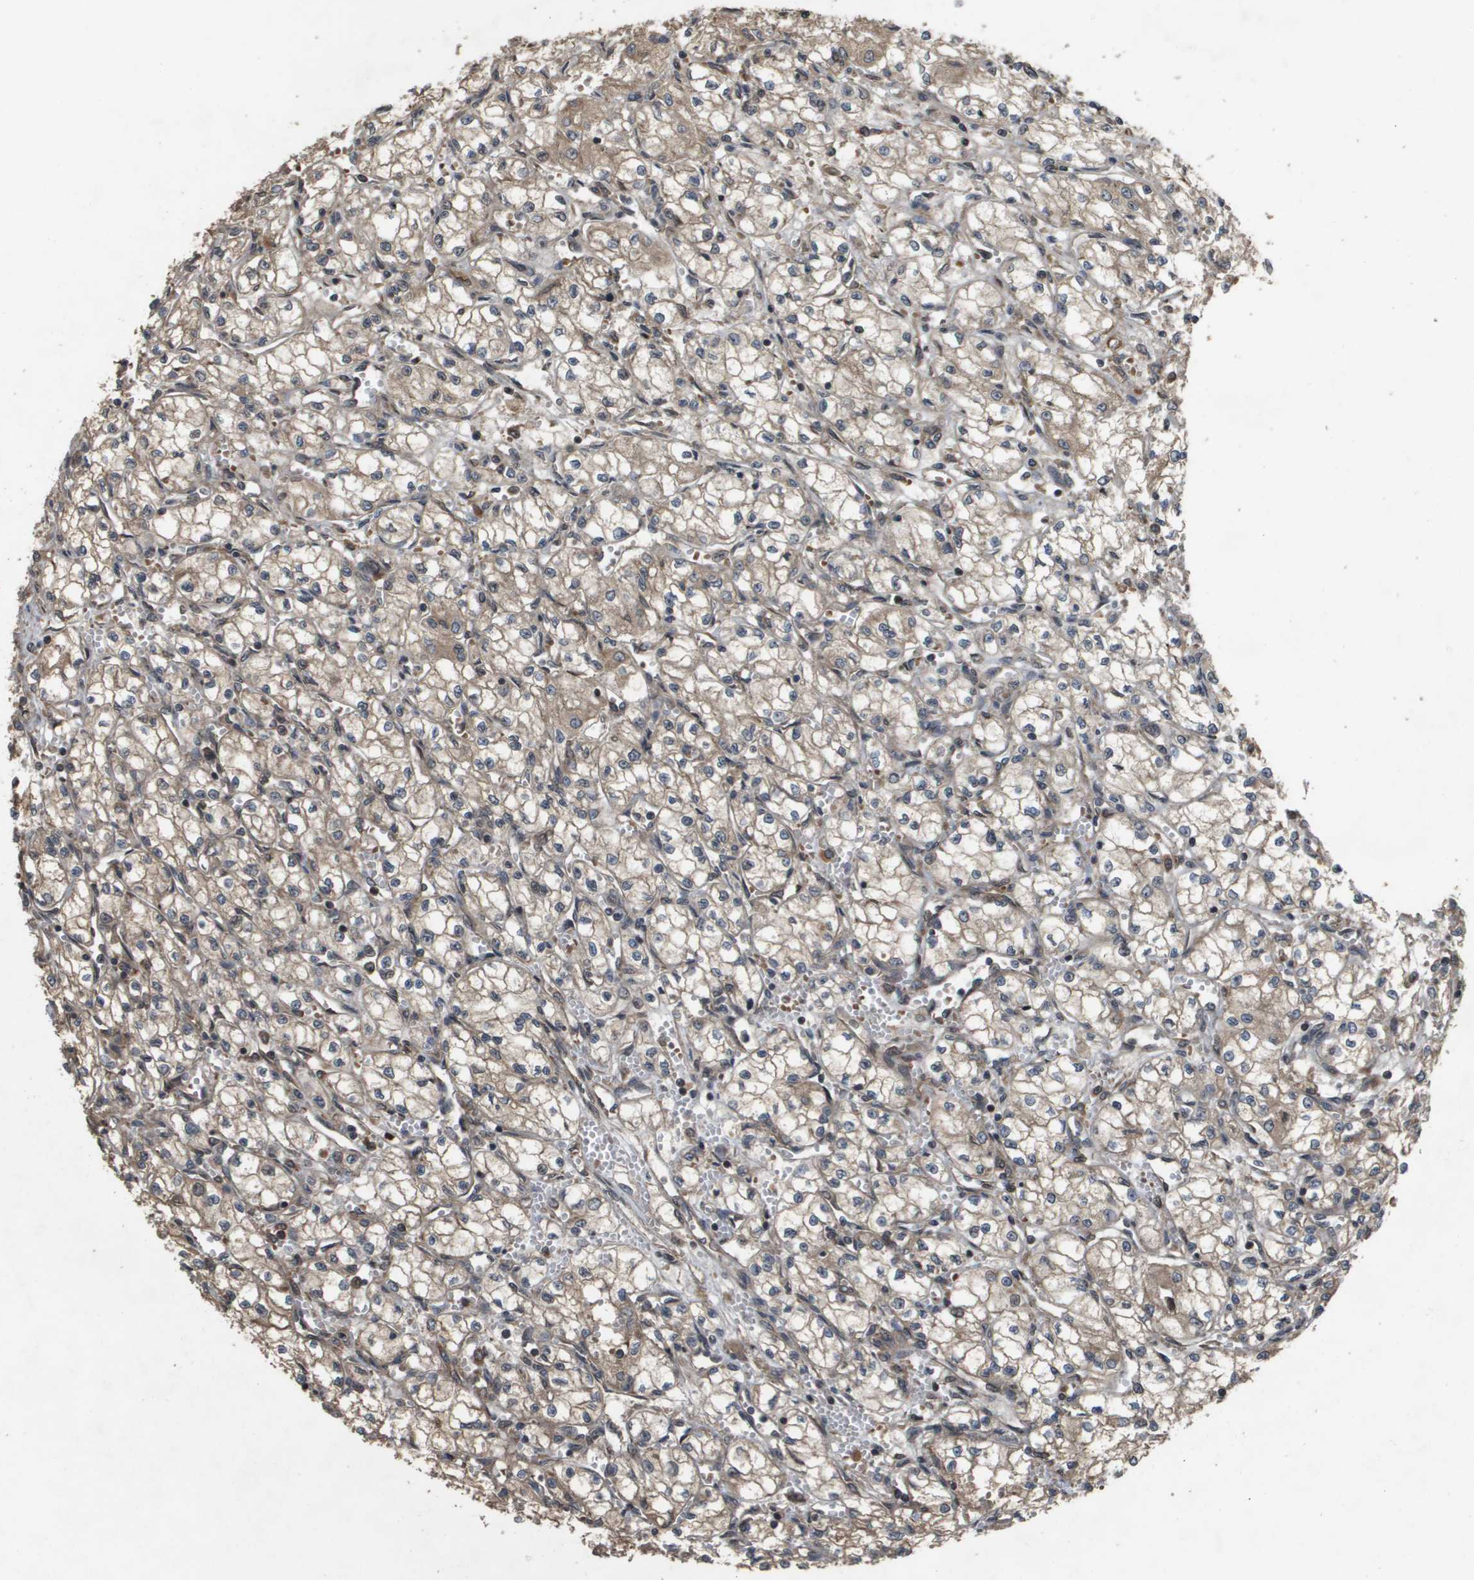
{"staining": {"intensity": "weak", "quantity": ">75%", "location": "cytoplasmic/membranous"}, "tissue": "renal cancer", "cell_type": "Tumor cells", "image_type": "cancer", "snomed": [{"axis": "morphology", "description": "Normal tissue, NOS"}, {"axis": "morphology", "description": "Adenocarcinoma, NOS"}, {"axis": "topography", "description": "Kidney"}], "caption": "Immunohistochemical staining of adenocarcinoma (renal) displays low levels of weak cytoplasmic/membranous positivity in about >75% of tumor cells.", "gene": "SPTLC1", "patient": {"sex": "male", "age": 59}}